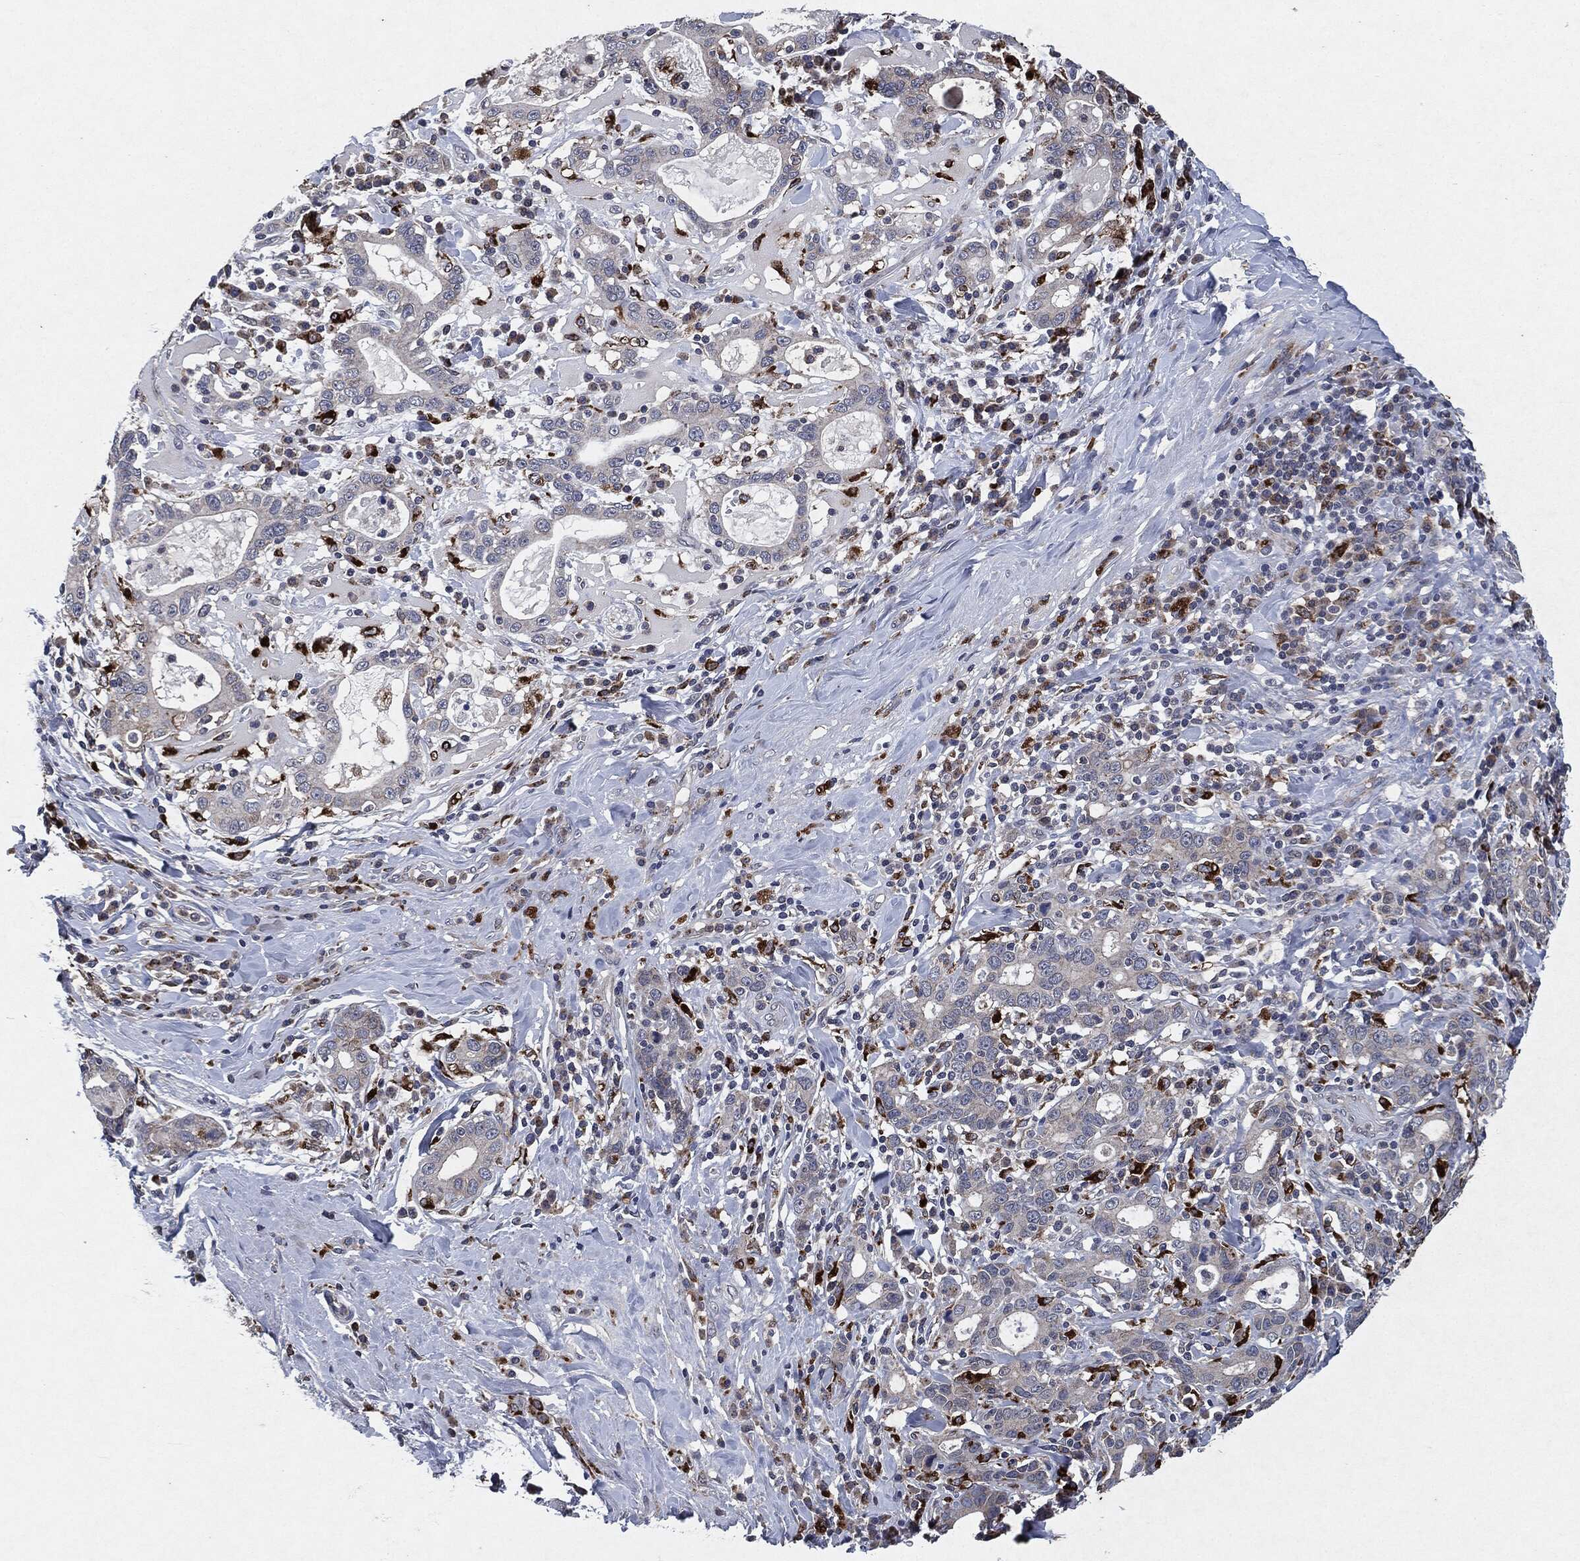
{"staining": {"intensity": "negative", "quantity": "none", "location": "none"}, "tissue": "stomach cancer", "cell_type": "Tumor cells", "image_type": "cancer", "snomed": [{"axis": "morphology", "description": "Adenocarcinoma, NOS"}, {"axis": "topography", "description": "Stomach"}], "caption": "This is an immunohistochemistry (IHC) photomicrograph of stomach cancer (adenocarcinoma). There is no positivity in tumor cells.", "gene": "SLC31A2", "patient": {"sex": "male", "age": 79}}